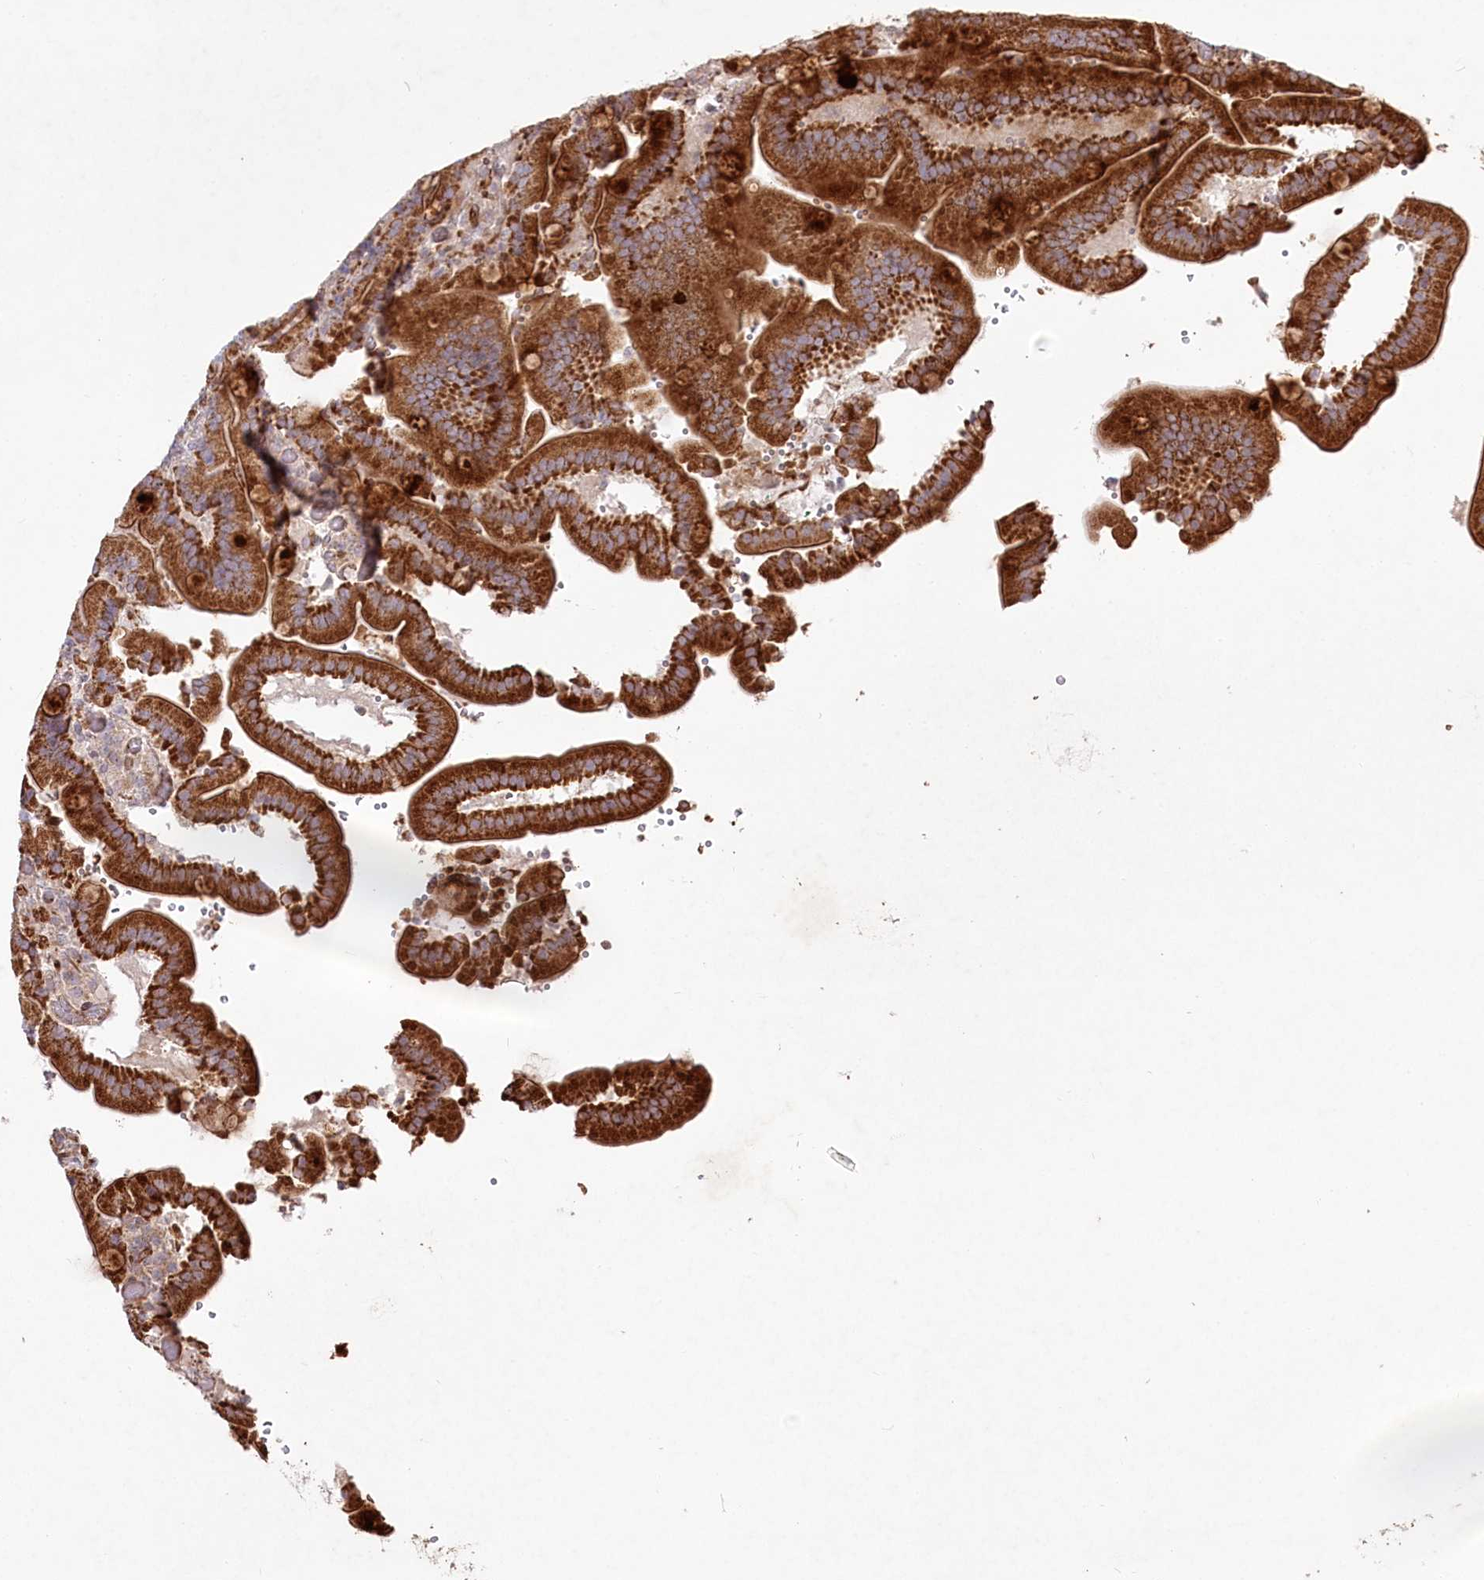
{"staining": {"intensity": "strong", "quantity": ">75%", "location": "cytoplasmic/membranous"}, "tissue": "duodenum", "cell_type": "Glandular cells", "image_type": "normal", "snomed": [{"axis": "morphology", "description": "Normal tissue, NOS"}, {"axis": "topography", "description": "Duodenum"}], "caption": "Protein staining by immunohistochemistry (IHC) exhibits strong cytoplasmic/membranous staining in approximately >75% of glandular cells in benign duodenum.", "gene": "PSTK", "patient": {"sex": "female", "age": 62}}